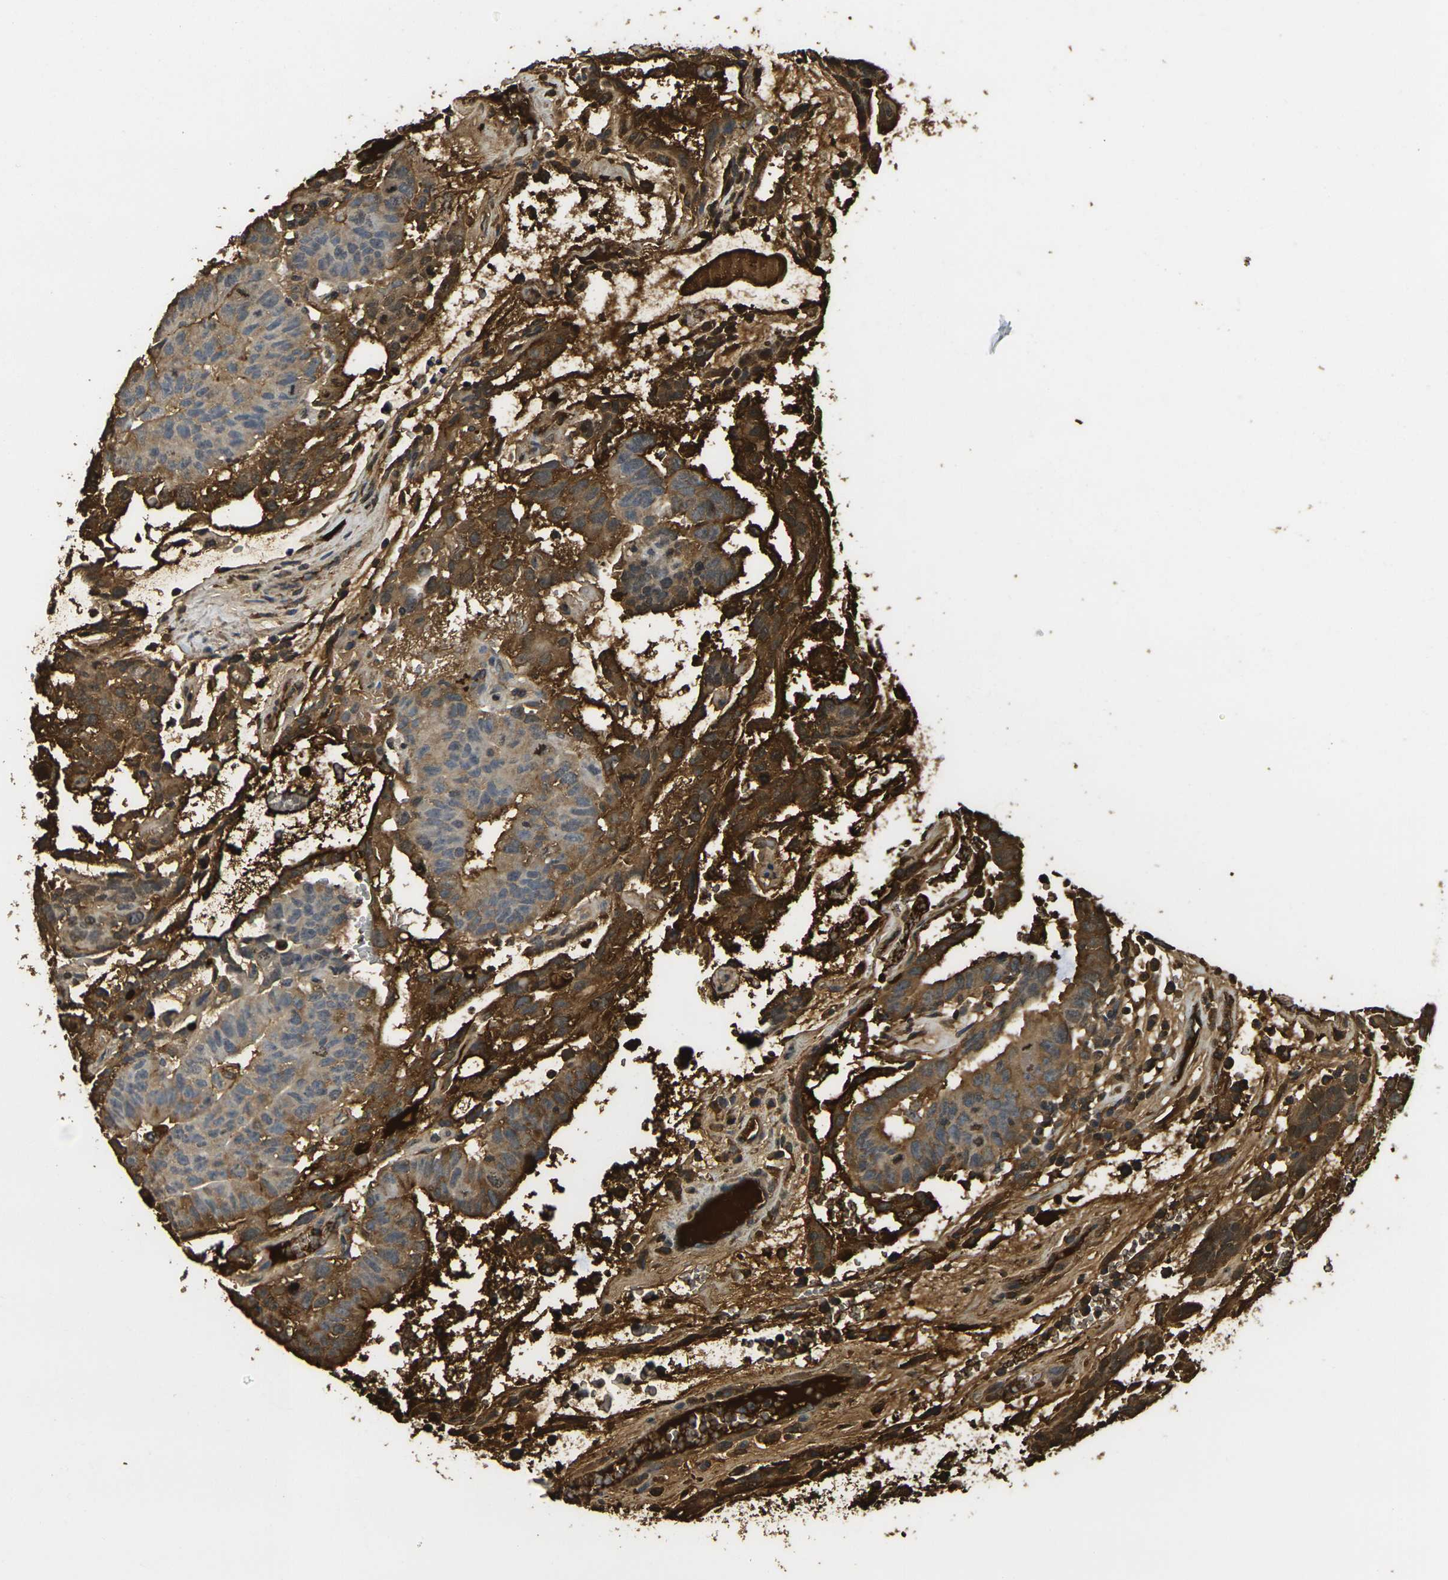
{"staining": {"intensity": "moderate", "quantity": ">75%", "location": "cytoplasmic/membranous"}, "tissue": "testis cancer", "cell_type": "Tumor cells", "image_type": "cancer", "snomed": [{"axis": "morphology", "description": "Seminoma, NOS"}, {"axis": "morphology", "description": "Carcinoma, Embryonal, NOS"}, {"axis": "topography", "description": "Testis"}], "caption": "Moderate cytoplasmic/membranous protein positivity is appreciated in about >75% of tumor cells in testis cancer (seminoma).", "gene": "PLCD1", "patient": {"sex": "male", "age": 52}}